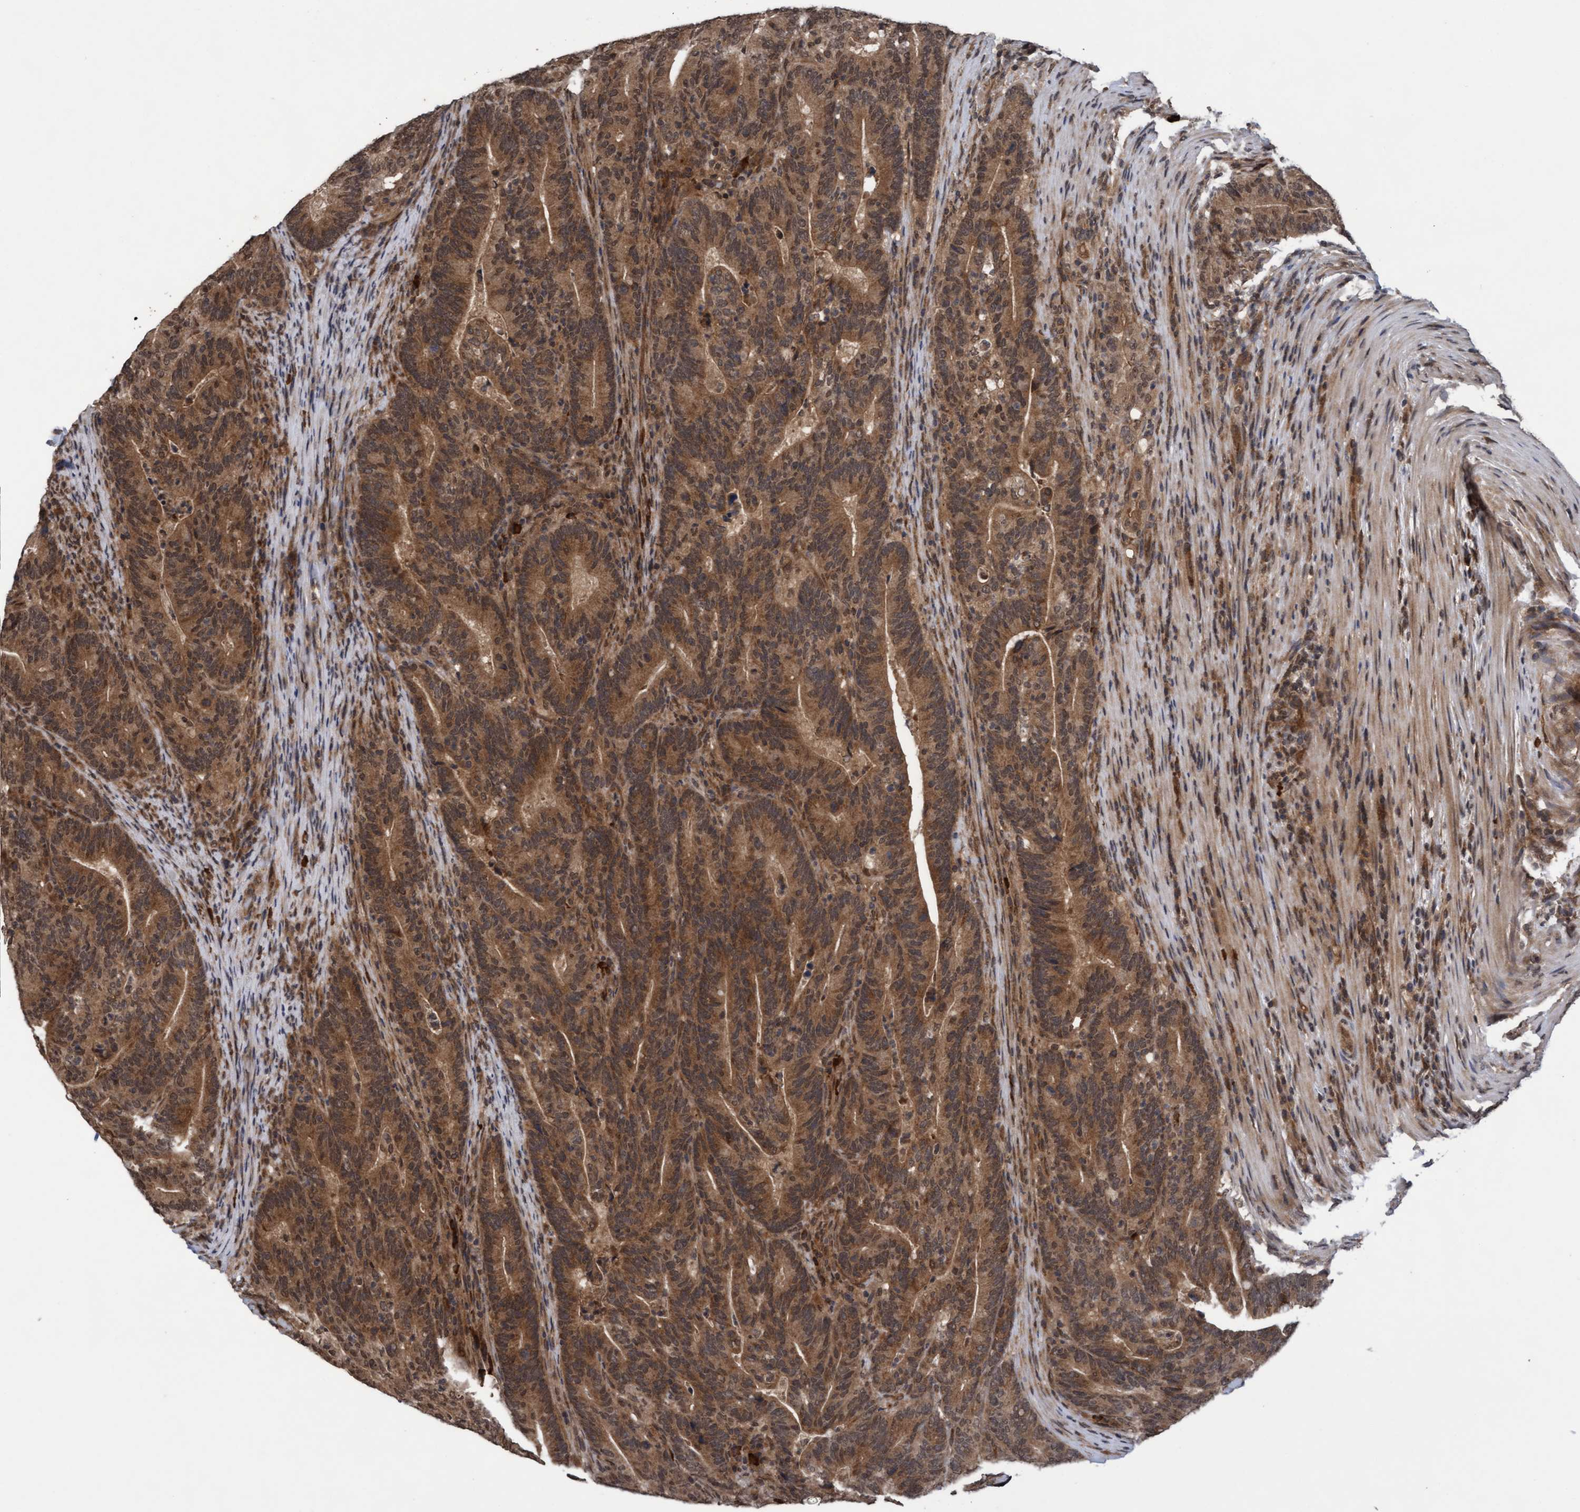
{"staining": {"intensity": "moderate", "quantity": ">75%", "location": "cytoplasmic/membranous,nuclear"}, "tissue": "colorectal cancer", "cell_type": "Tumor cells", "image_type": "cancer", "snomed": [{"axis": "morphology", "description": "Adenocarcinoma, NOS"}, {"axis": "topography", "description": "Colon"}], "caption": "IHC micrograph of colorectal adenocarcinoma stained for a protein (brown), which exhibits medium levels of moderate cytoplasmic/membranous and nuclear expression in approximately >75% of tumor cells.", "gene": "WASF1", "patient": {"sex": "female", "age": 66}}